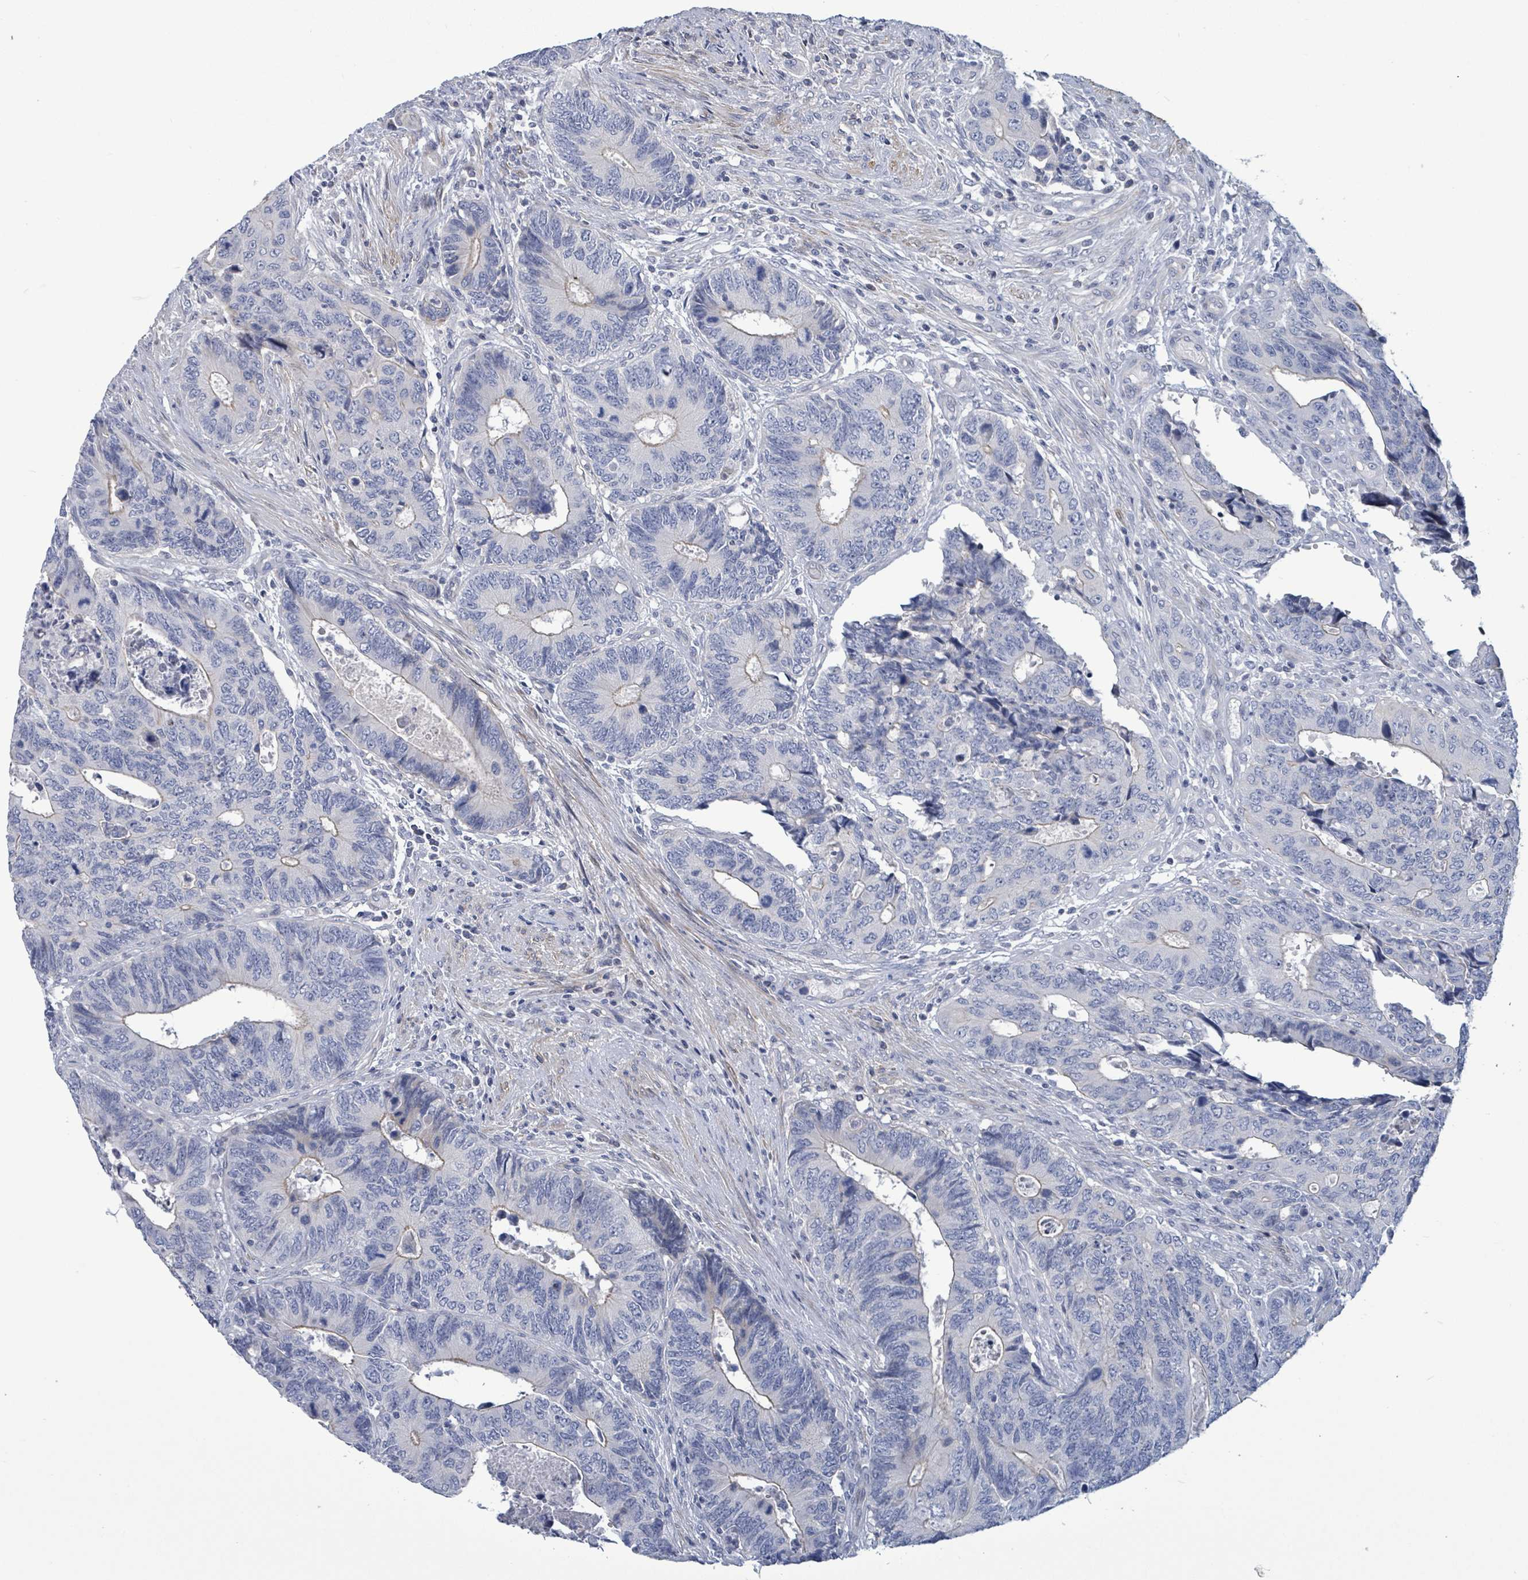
{"staining": {"intensity": "negative", "quantity": "none", "location": "none"}, "tissue": "colorectal cancer", "cell_type": "Tumor cells", "image_type": "cancer", "snomed": [{"axis": "morphology", "description": "Adenocarcinoma, NOS"}, {"axis": "topography", "description": "Colon"}], "caption": "Immunohistochemical staining of human adenocarcinoma (colorectal) reveals no significant expression in tumor cells. Brightfield microscopy of IHC stained with DAB (brown) and hematoxylin (blue), captured at high magnification.", "gene": "NTN3", "patient": {"sex": "male", "age": 87}}